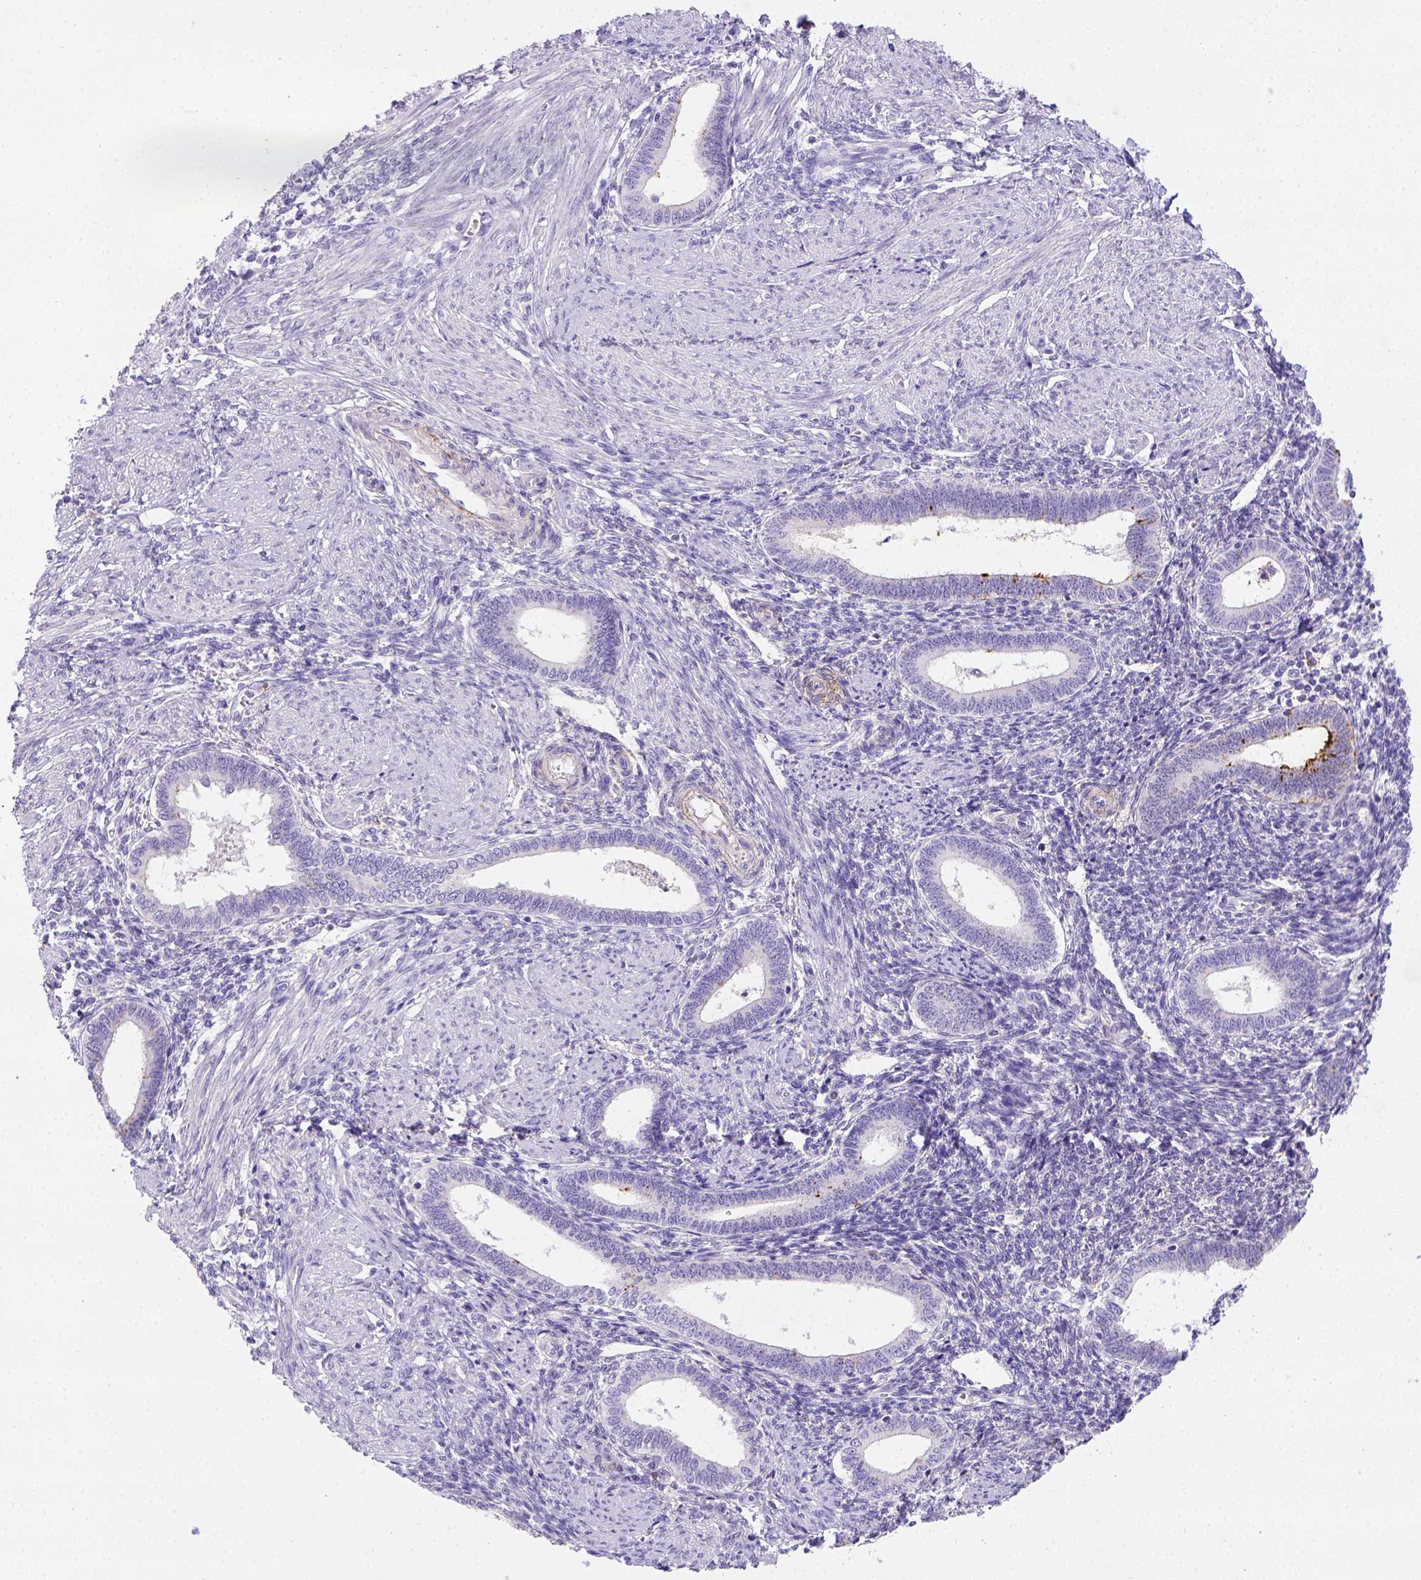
{"staining": {"intensity": "negative", "quantity": "none", "location": "none"}, "tissue": "endometrium", "cell_type": "Cells in endometrial stroma", "image_type": "normal", "snomed": [{"axis": "morphology", "description": "Normal tissue, NOS"}, {"axis": "topography", "description": "Endometrium"}], "caption": "An immunohistochemistry photomicrograph of benign endometrium is shown. There is no staining in cells in endometrial stroma of endometrium. The staining was performed using DAB (3,3'-diaminobenzidine) to visualize the protein expression in brown, while the nuclei were stained in blue with hematoxylin (Magnification: 20x).", "gene": "B3GAT1", "patient": {"sex": "female", "age": 42}}